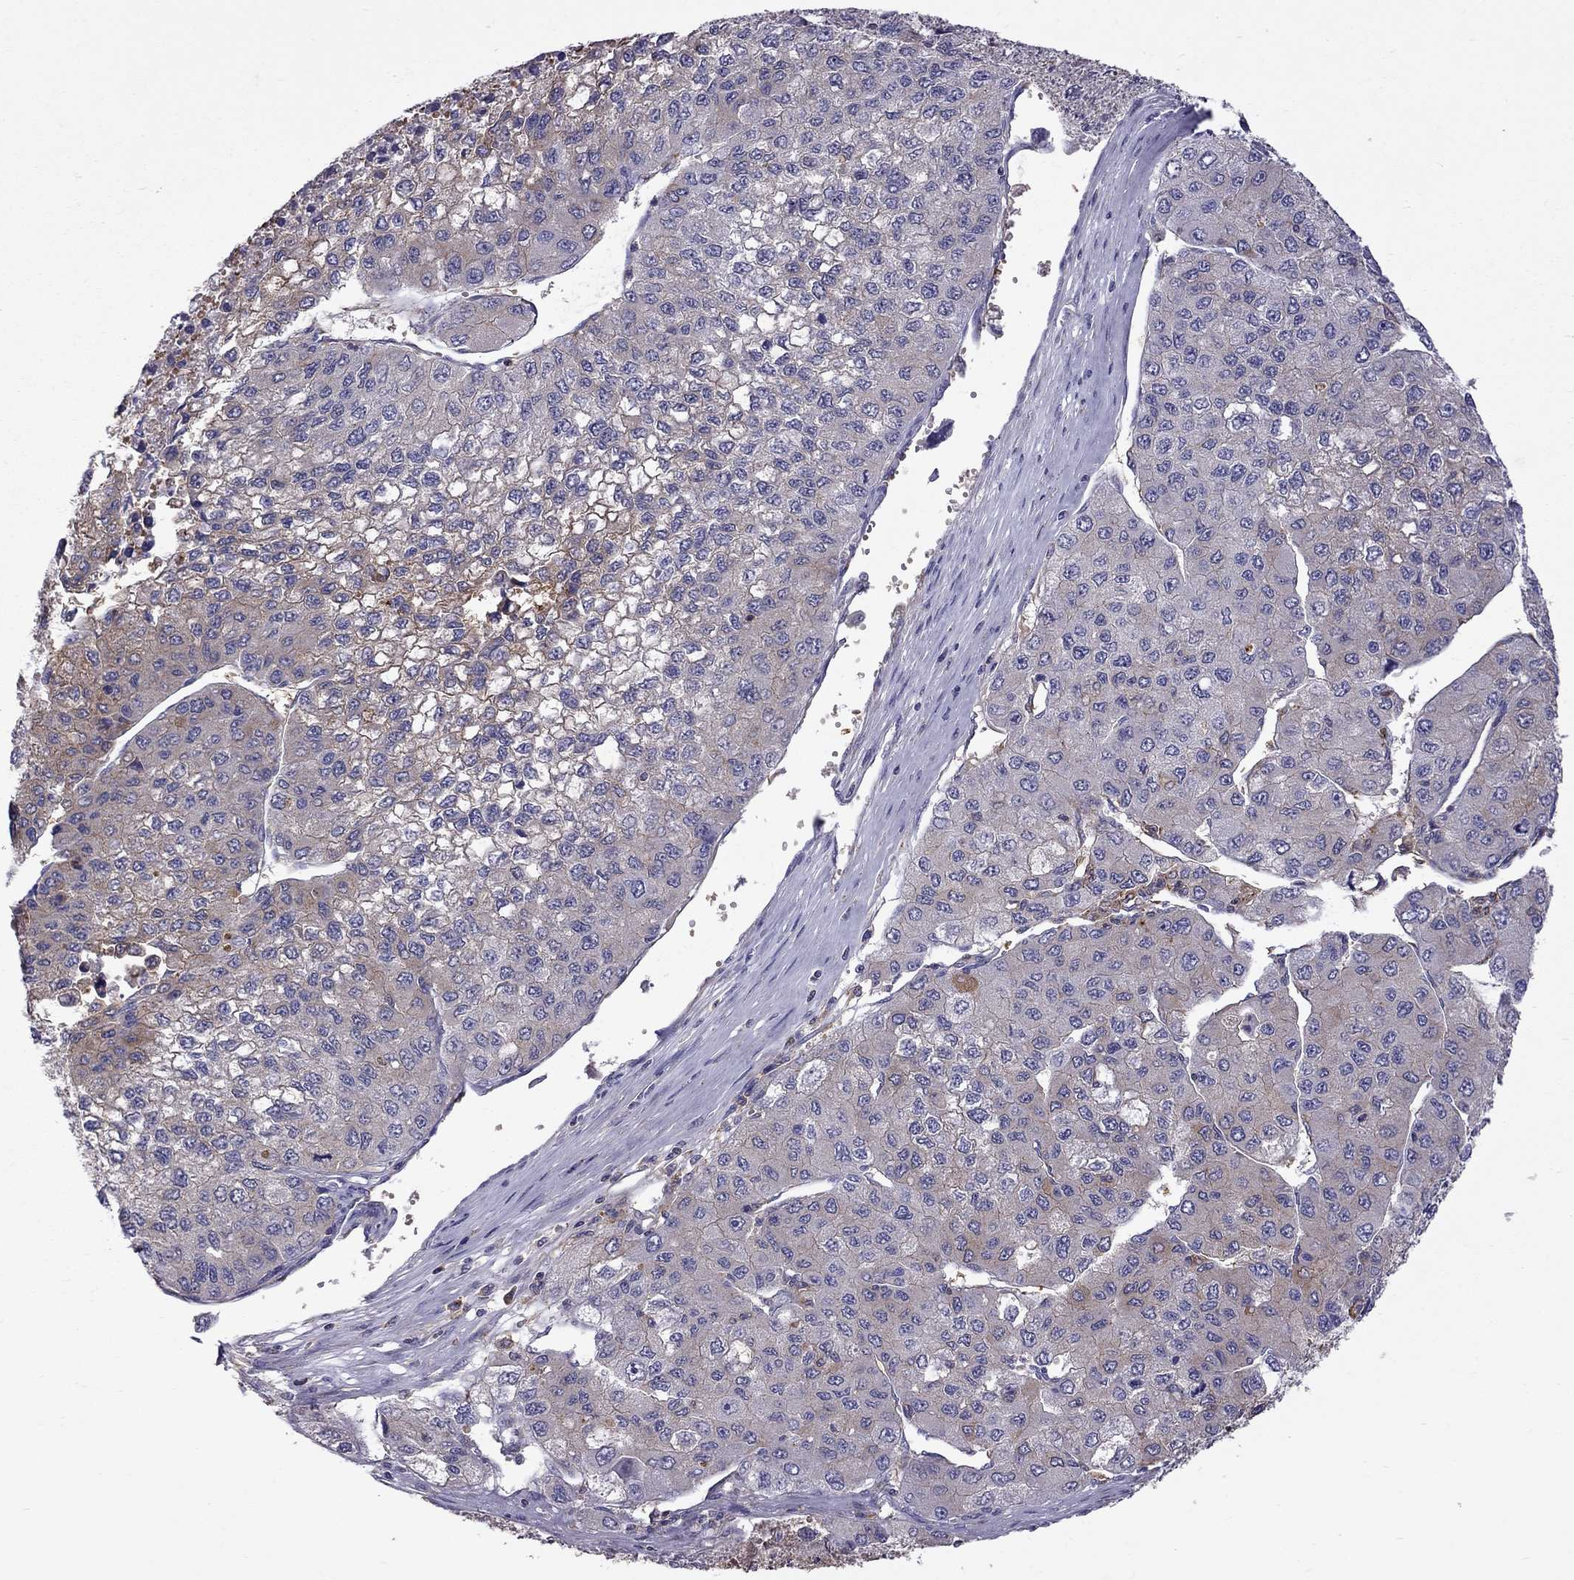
{"staining": {"intensity": "moderate", "quantity": "<25%", "location": "cytoplasmic/membranous"}, "tissue": "liver cancer", "cell_type": "Tumor cells", "image_type": "cancer", "snomed": [{"axis": "morphology", "description": "Carcinoma, Hepatocellular, NOS"}, {"axis": "topography", "description": "Liver"}], "caption": "This is an image of IHC staining of liver hepatocellular carcinoma, which shows moderate expression in the cytoplasmic/membranous of tumor cells.", "gene": "EIF4E3", "patient": {"sex": "female", "age": 66}}